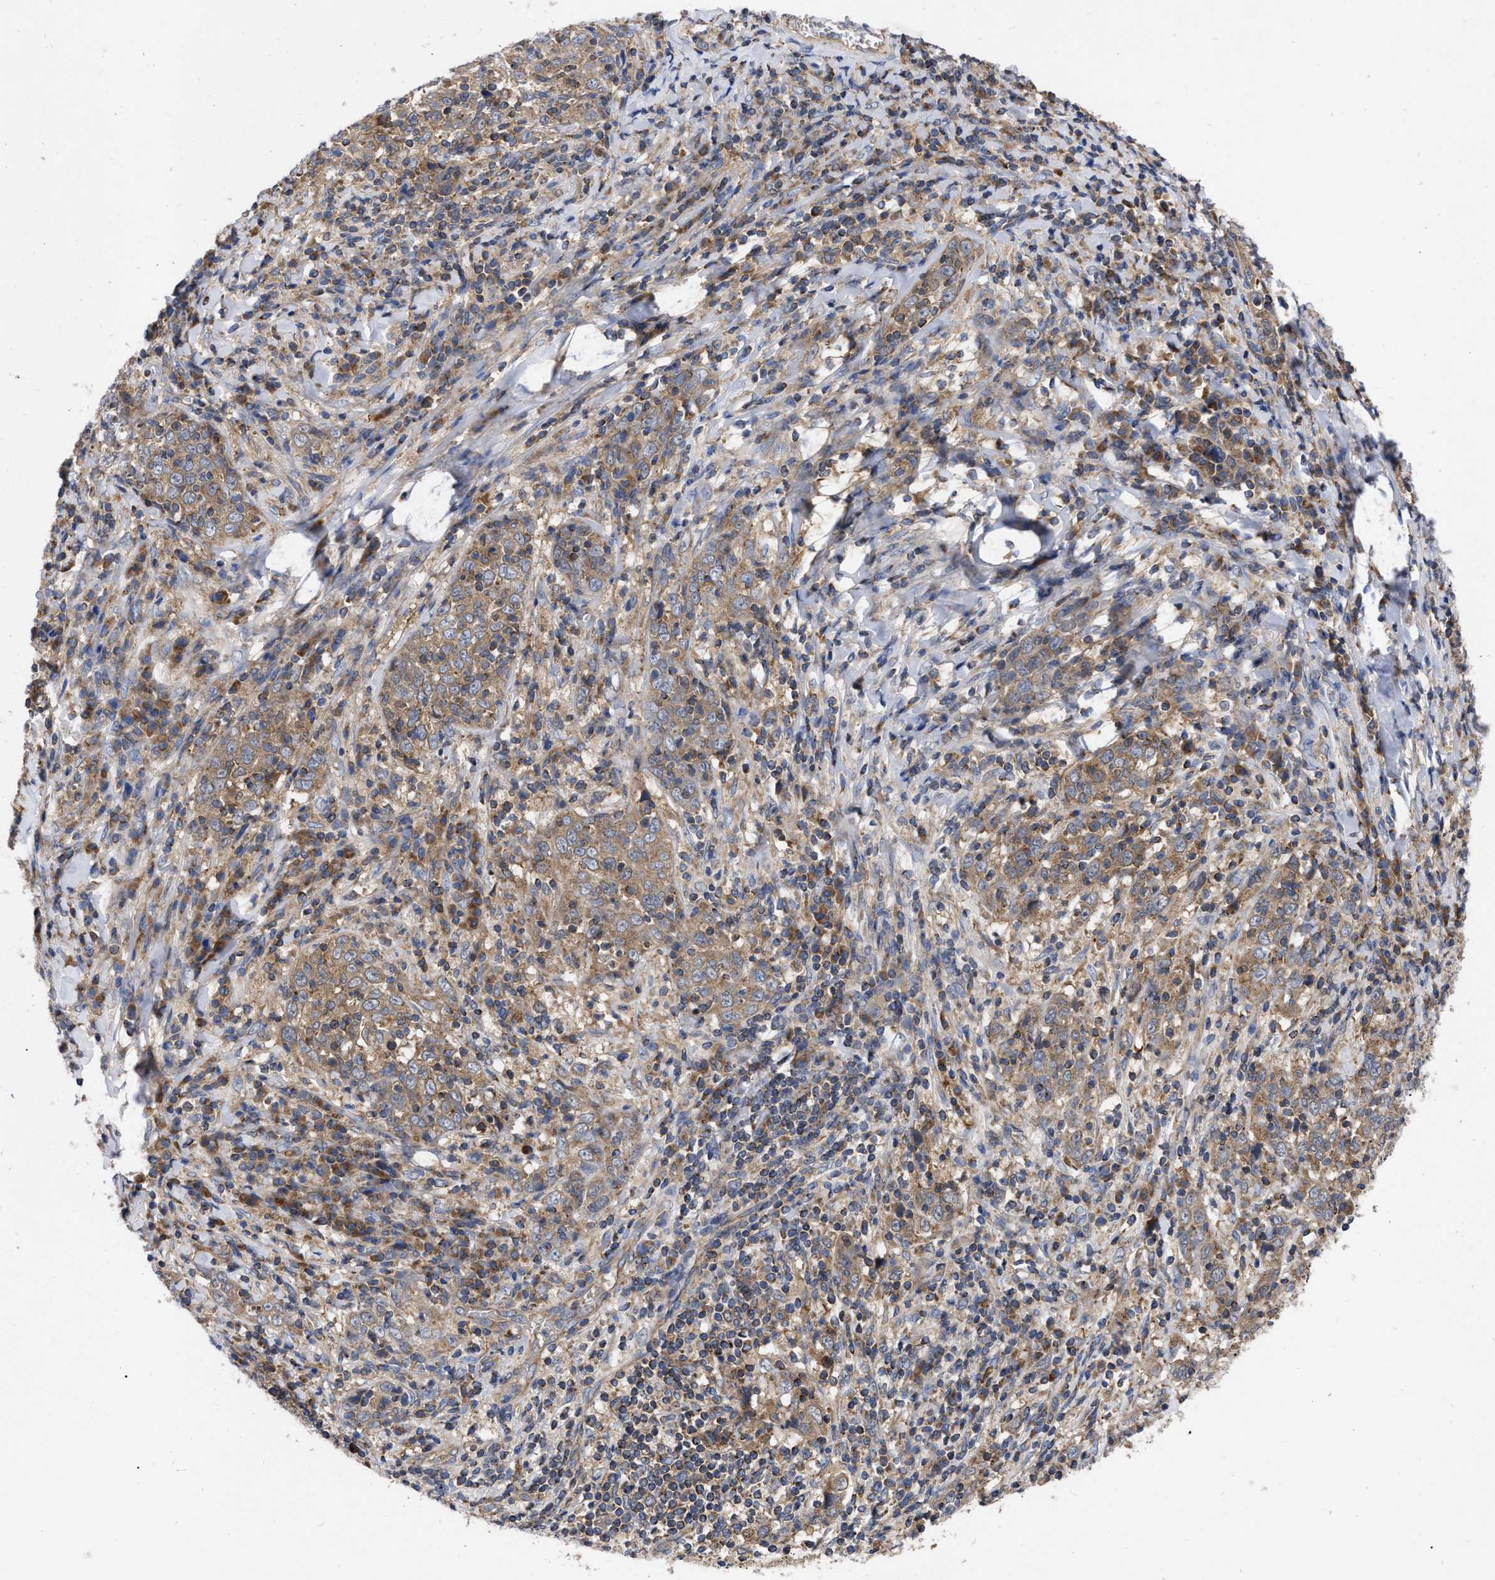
{"staining": {"intensity": "moderate", "quantity": ">75%", "location": "cytoplasmic/membranous"}, "tissue": "cervical cancer", "cell_type": "Tumor cells", "image_type": "cancer", "snomed": [{"axis": "morphology", "description": "Squamous cell carcinoma, NOS"}, {"axis": "topography", "description": "Cervix"}], "caption": "Cervical cancer stained with immunohistochemistry shows moderate cytoplasmic/membranous expression in about >75% of tumor cells. The staining is performed using DAB brown chromogen to label protein expression. The nuclei are counter-stained blue using hematoxylin.", "gene": "CDKN2C", "patient": {"sex": "female", "age": 46}}